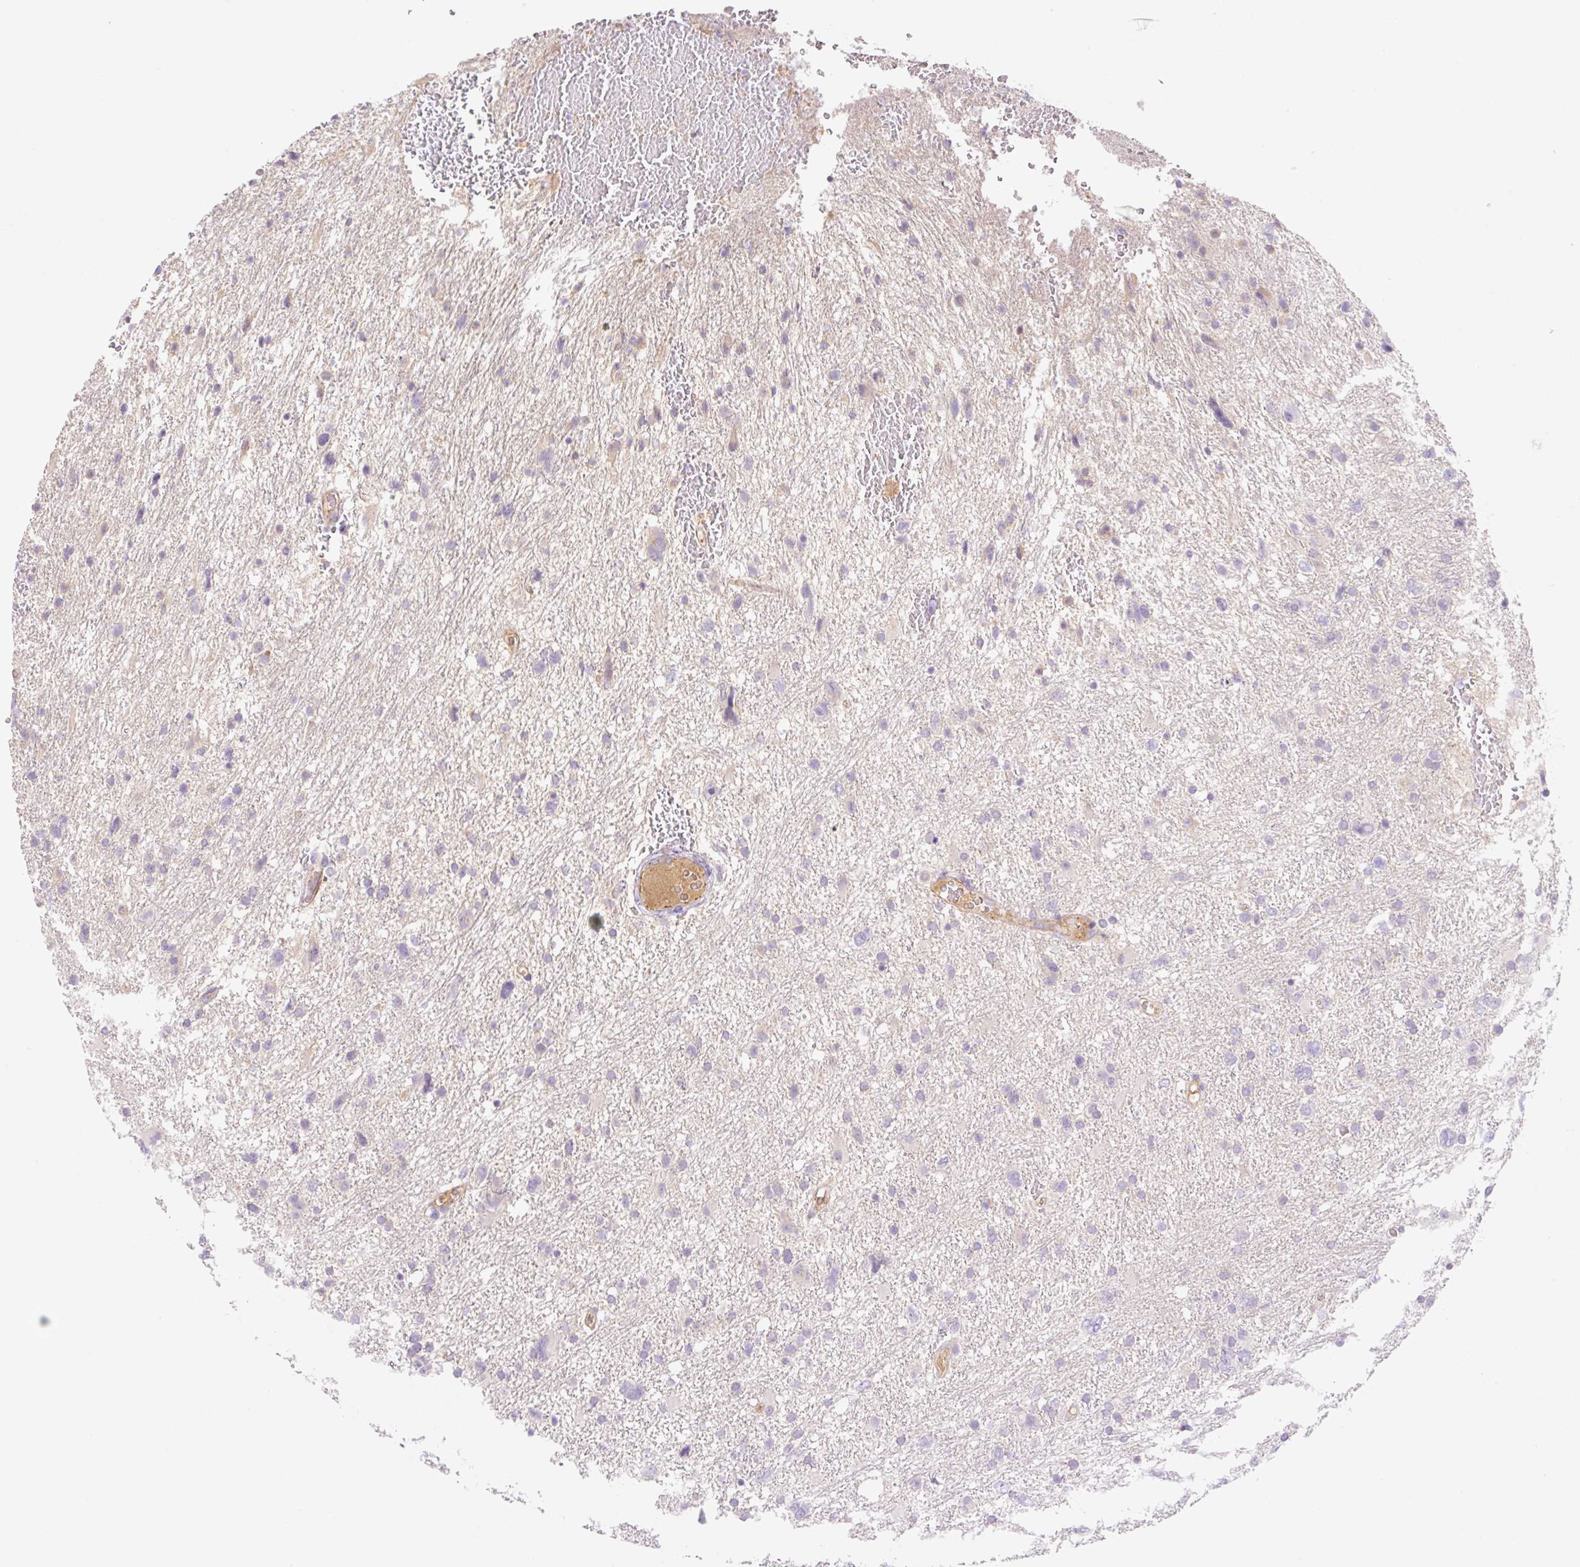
{"staining": {"intensity": "negative", "quantity": "none", "location": "none"}, "tissue": "glioma", "cell_type": "Tumor cells", "image_type": "cancer", "snomed": [{"axis": "morphology", "description": "Glioma, malignant, High grade"}, {"axis": "topography", "description": "Brain"}], "caption": "Immunohistochemical staining of human high-grade glioma (malignant) exhibits no significant staining in tumor cells. (Brightfield microscopy of DAB (3,3'-diaminobenzidine) IHC at high magnification).", "gene": "DENND5A", "patient": {"sex": "male", "age": 61}}